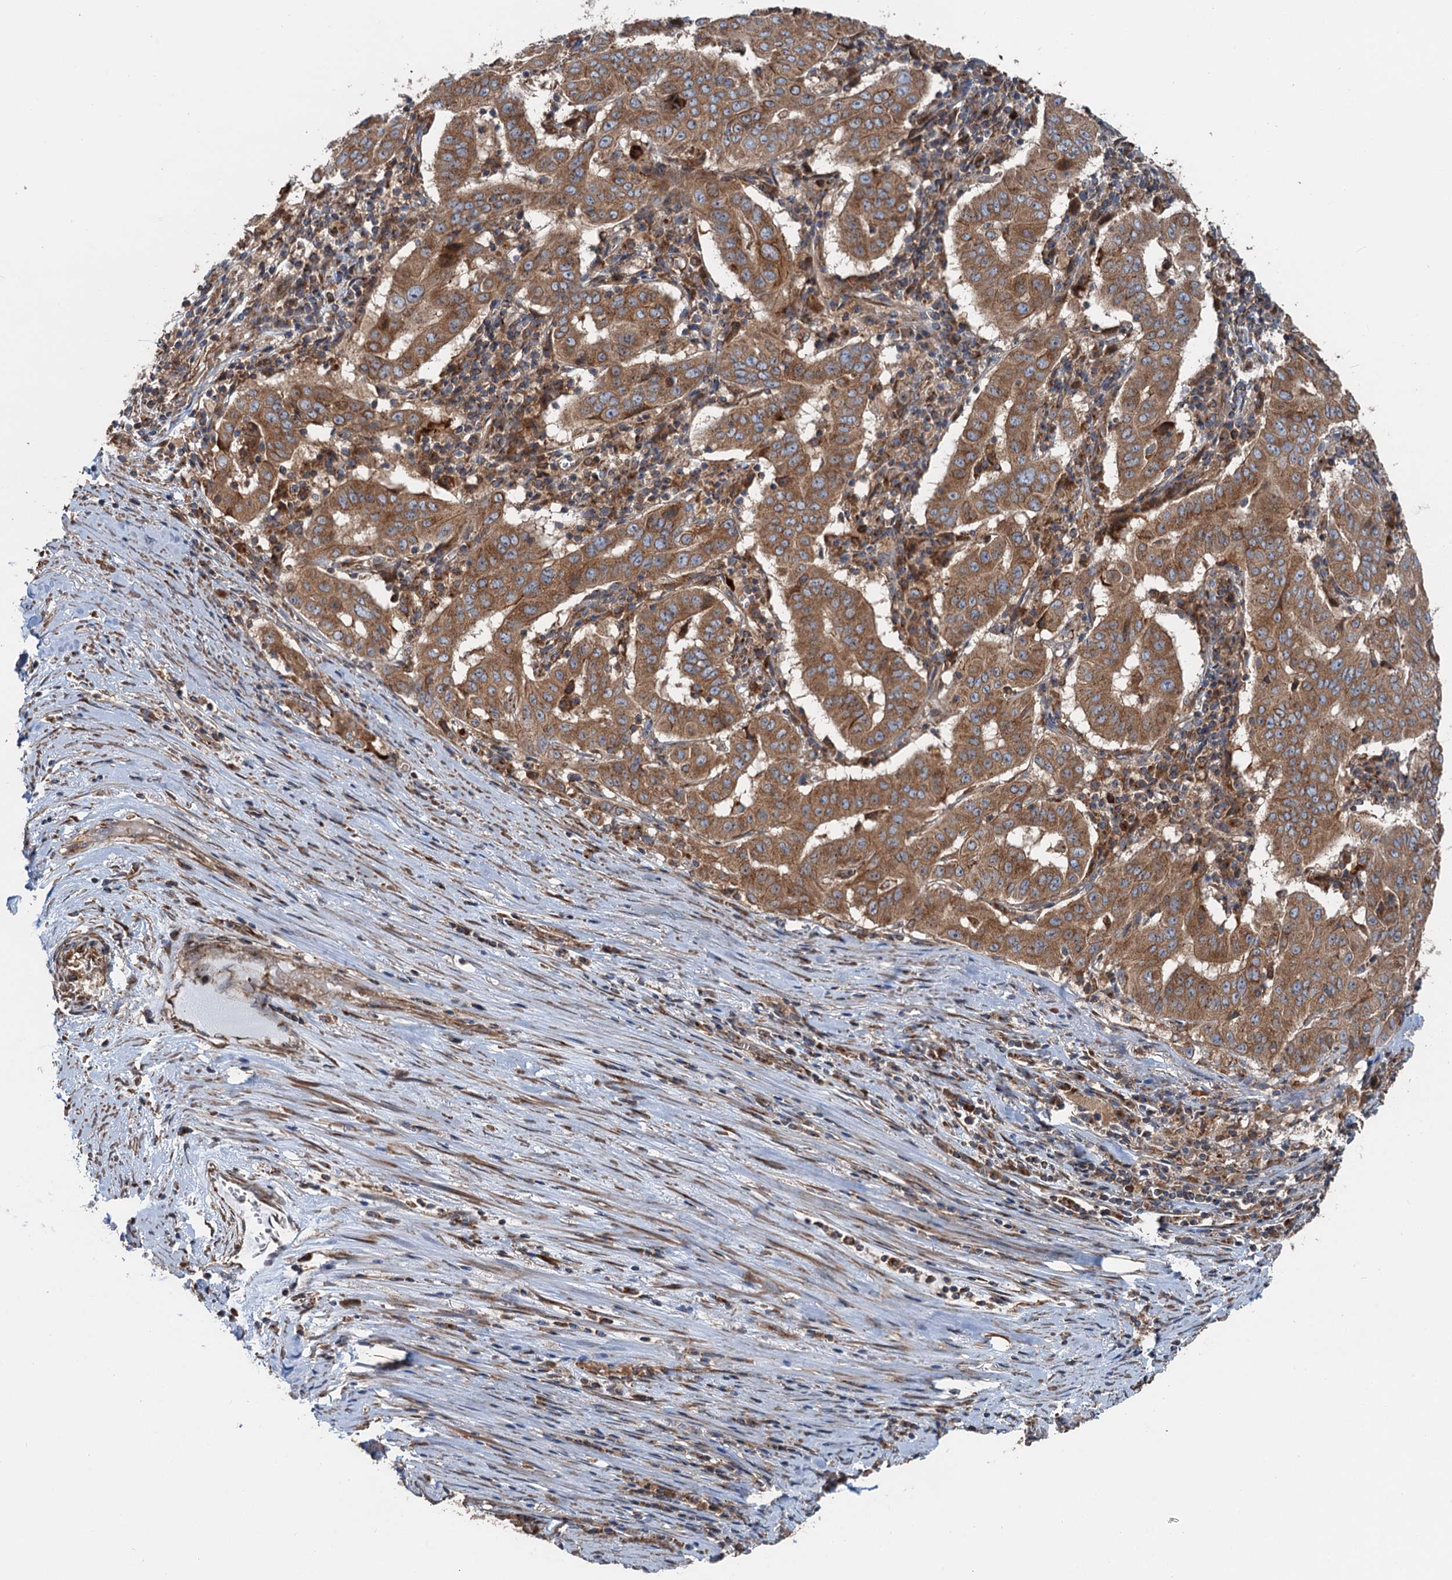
{"staining": {"intensity": "moderate", "quantity": ">75%", "location": "cytoplasmic/membranous"}, "tissue": "pancreatic cancer", "cell_type": "Tumor cells", "image_type": "cancer", "snomed": [{"axis": "morphology", "description": "Adenocarcinoma, NOS"}, {"axis": "topography", "description": "Pancreas"}], "caption": "This is an image of immunohistochemistry (IHC) staining of pancreatic cancer (adenocarcinoma), which shows moderate expression in the cytoplasmic/membranous of tumor cells.", "gene": "ANKRD26", "patient": {"sex": "male", "age": 63}}